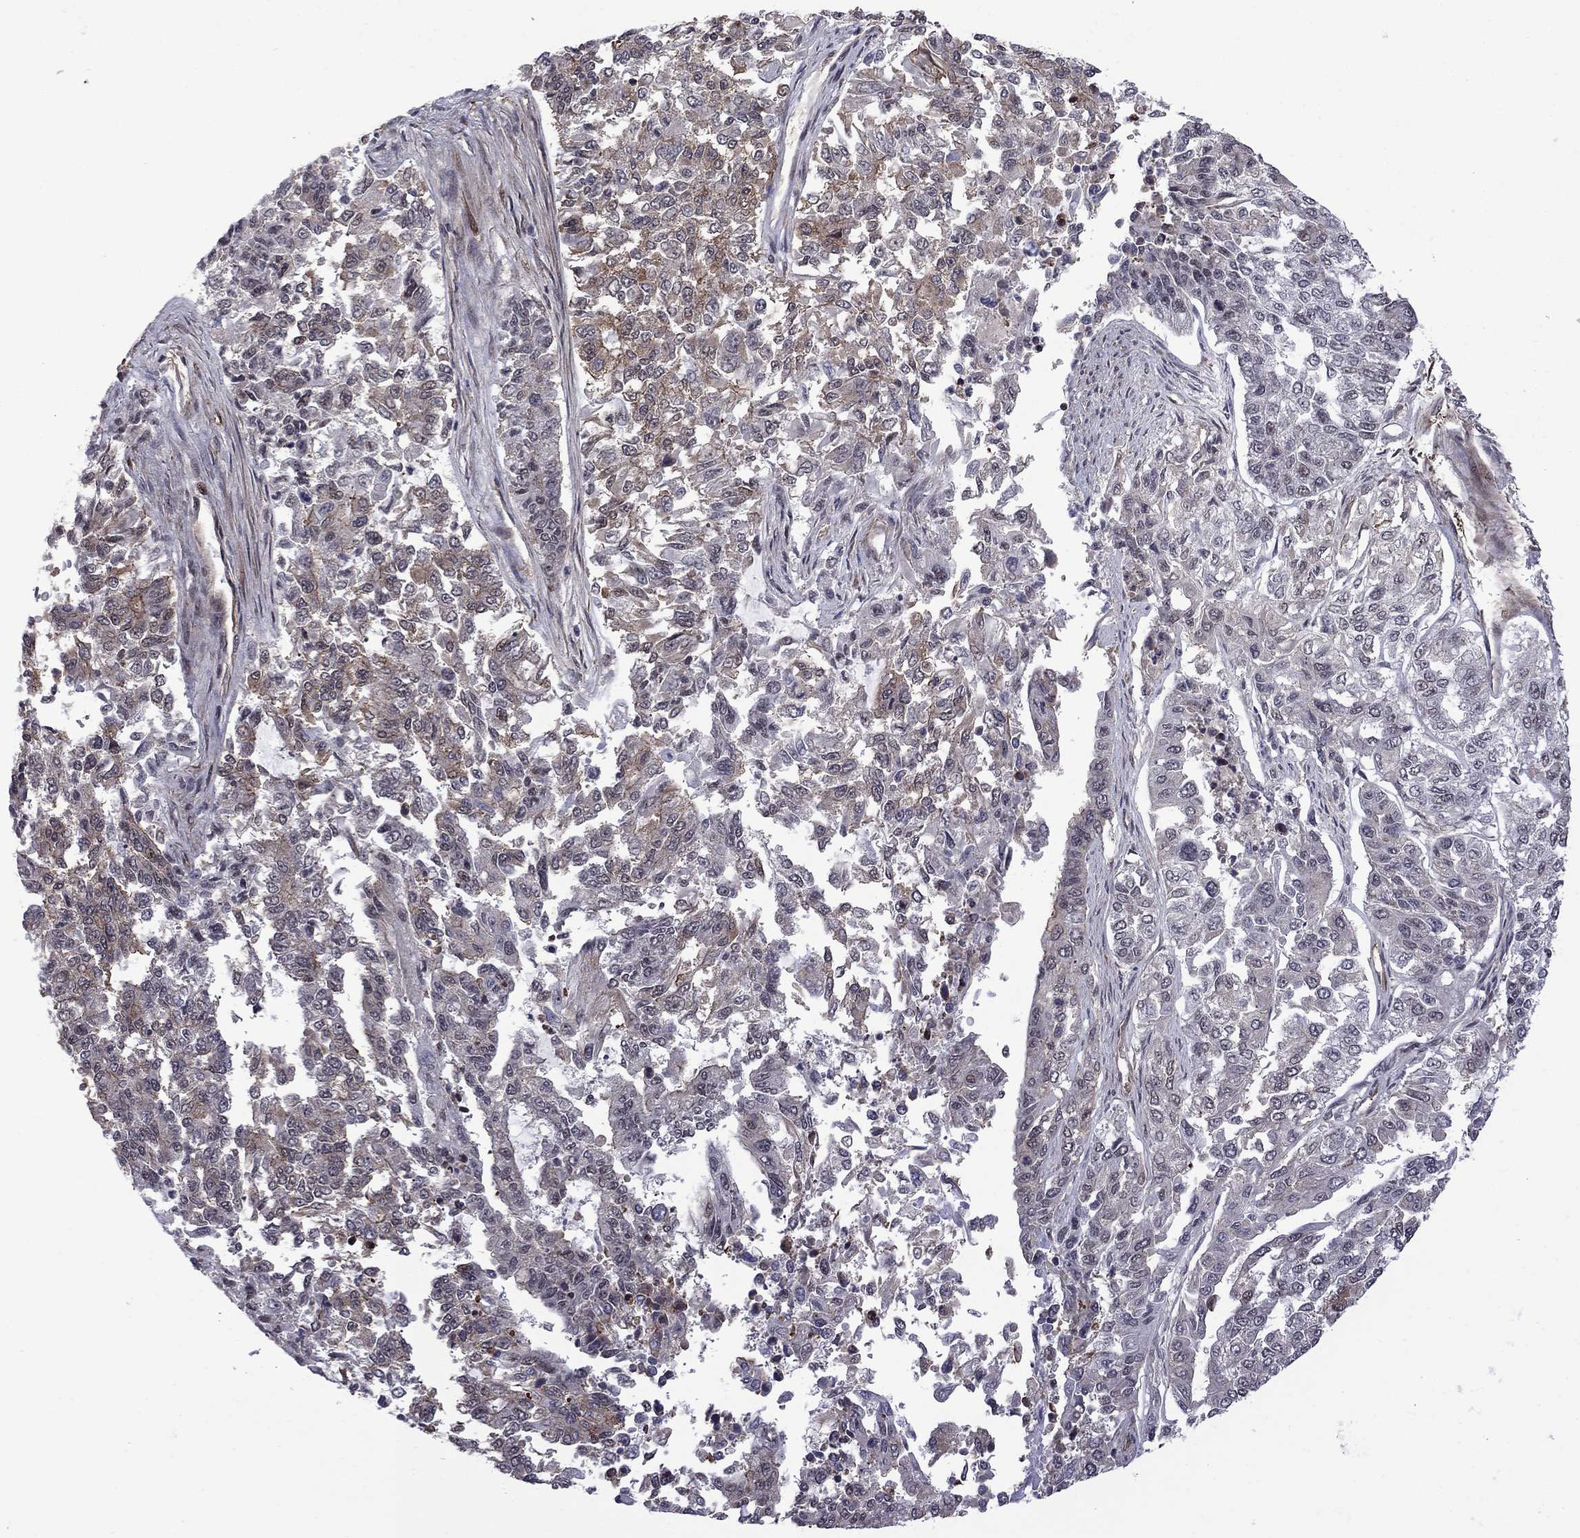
{"staining": {"intensity": "moderate", "quantity": "<25%", "location": "nuclear"}, "tissue": "endometrial cancer", "cell_type": "Tumor cells", "image_type": "cancer", "snomed": [{"axis": "morphology", "description": "Adenocarcinoma, NOS"}, {"axis": "topography", "description": "Uterus"}], "caption": "Endometrial adenocarcinoma stained with DAB immunohistochemistry demonstrates low levels of moderate nuclear expression in about <25% of tumor cells.", "gene": "BRF1", "patient": {"sex": "female", "age": 59}}